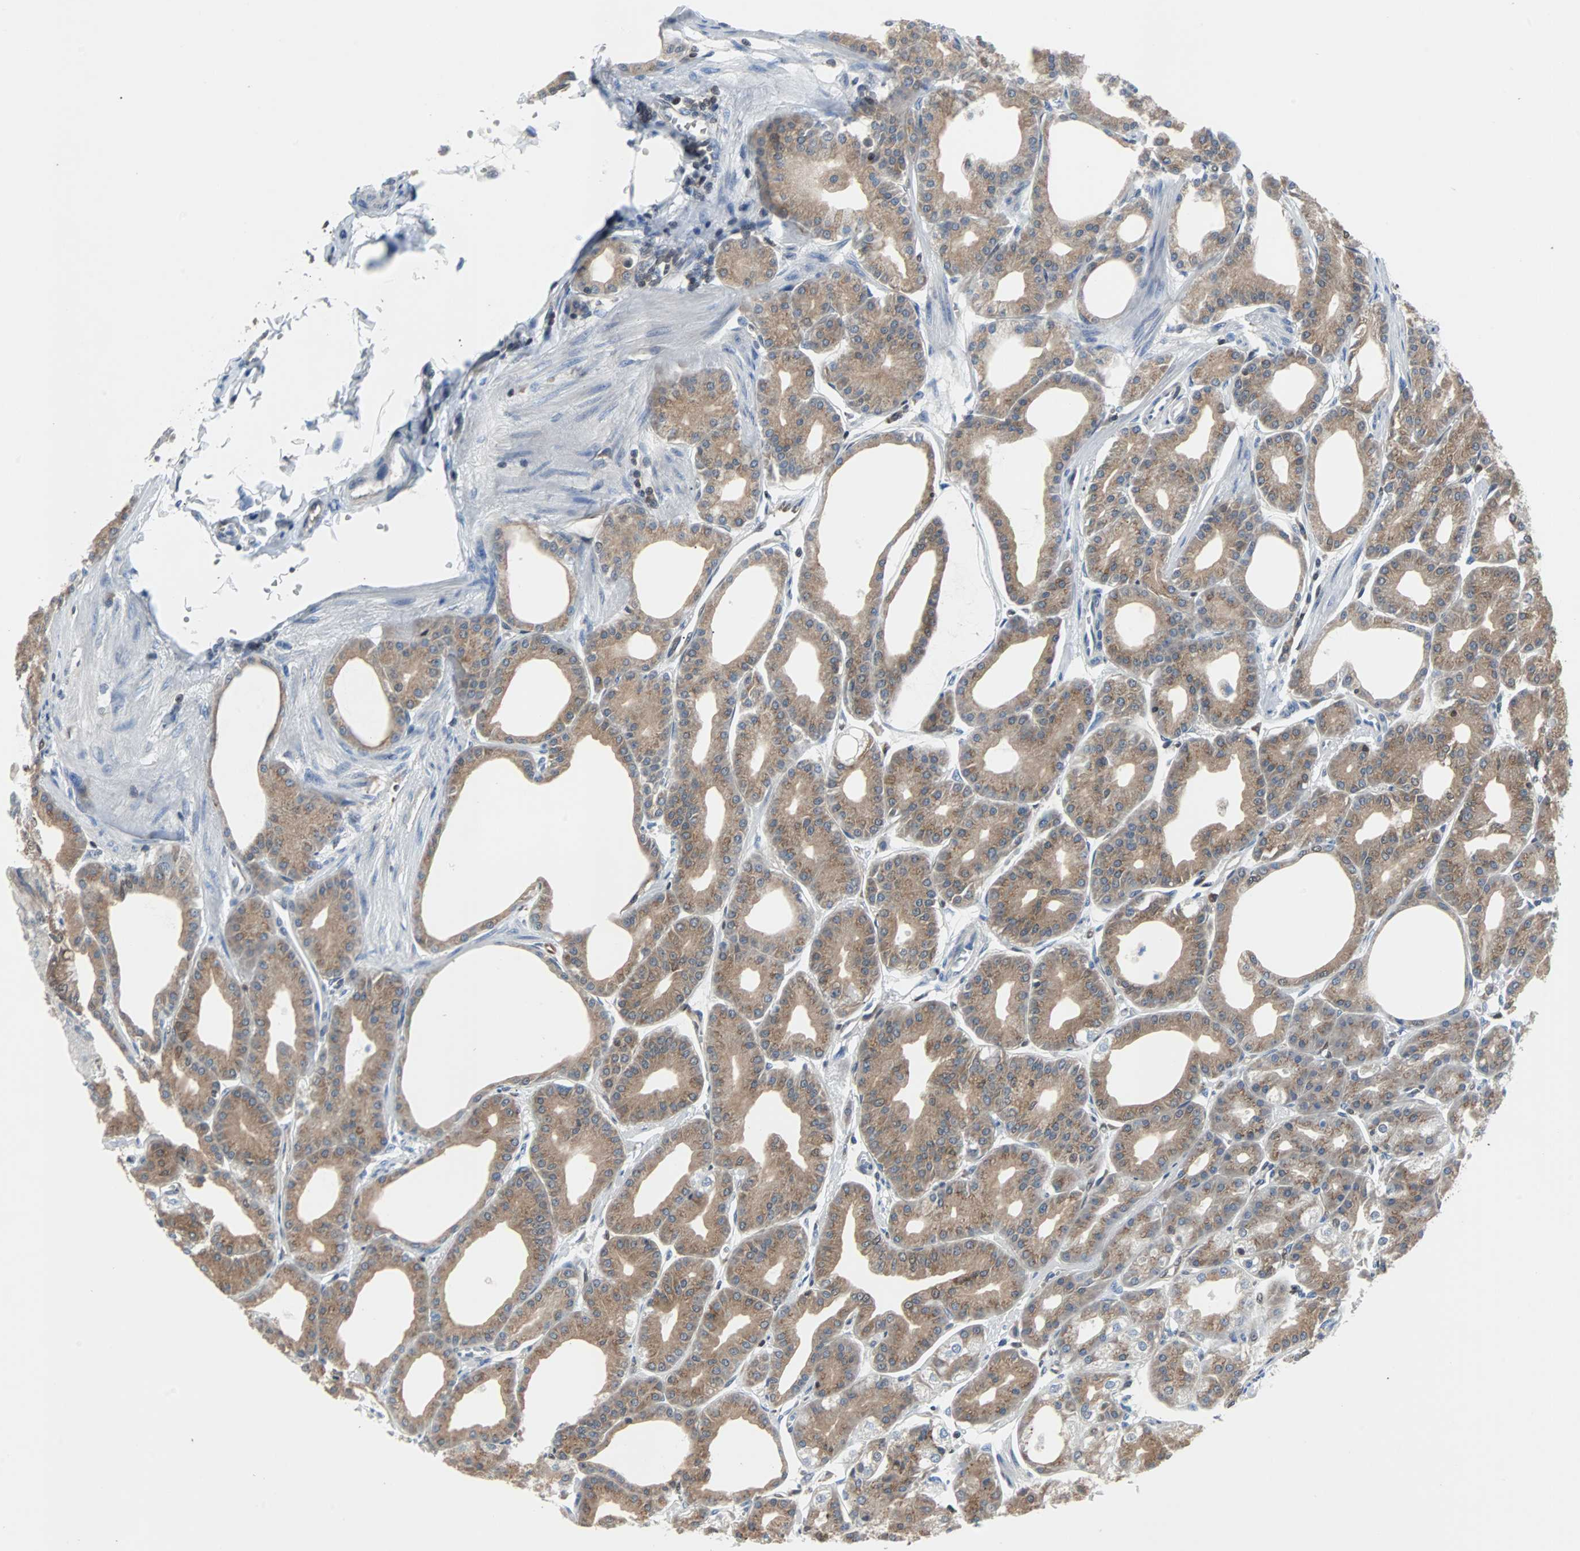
{"staining": {"intensity": "weak", "quantity": "25%-75%", "location": "cytoplasmic/membranous,nuclear"}, "tissue": "stomach", "cell_type": "Glandular cells", "image_type": "normal", "snomed": [{"axis": "morphology", "description": "Normal tissue, NOS"}, {"axis": "topography", "description": "Stomach, lower"}], "caption": "A high-resolution histopathology image shows IHC staining of benign stomach, which reveals weak cytoplasmic/membranous,nuclear positivity in about 25%-75% of glandular cells. (brown staining indicates protein expression, while blue staining denotes nuclei).", "gene": "MAP2K6", "patient": {"sex": "male", "age": 71}}